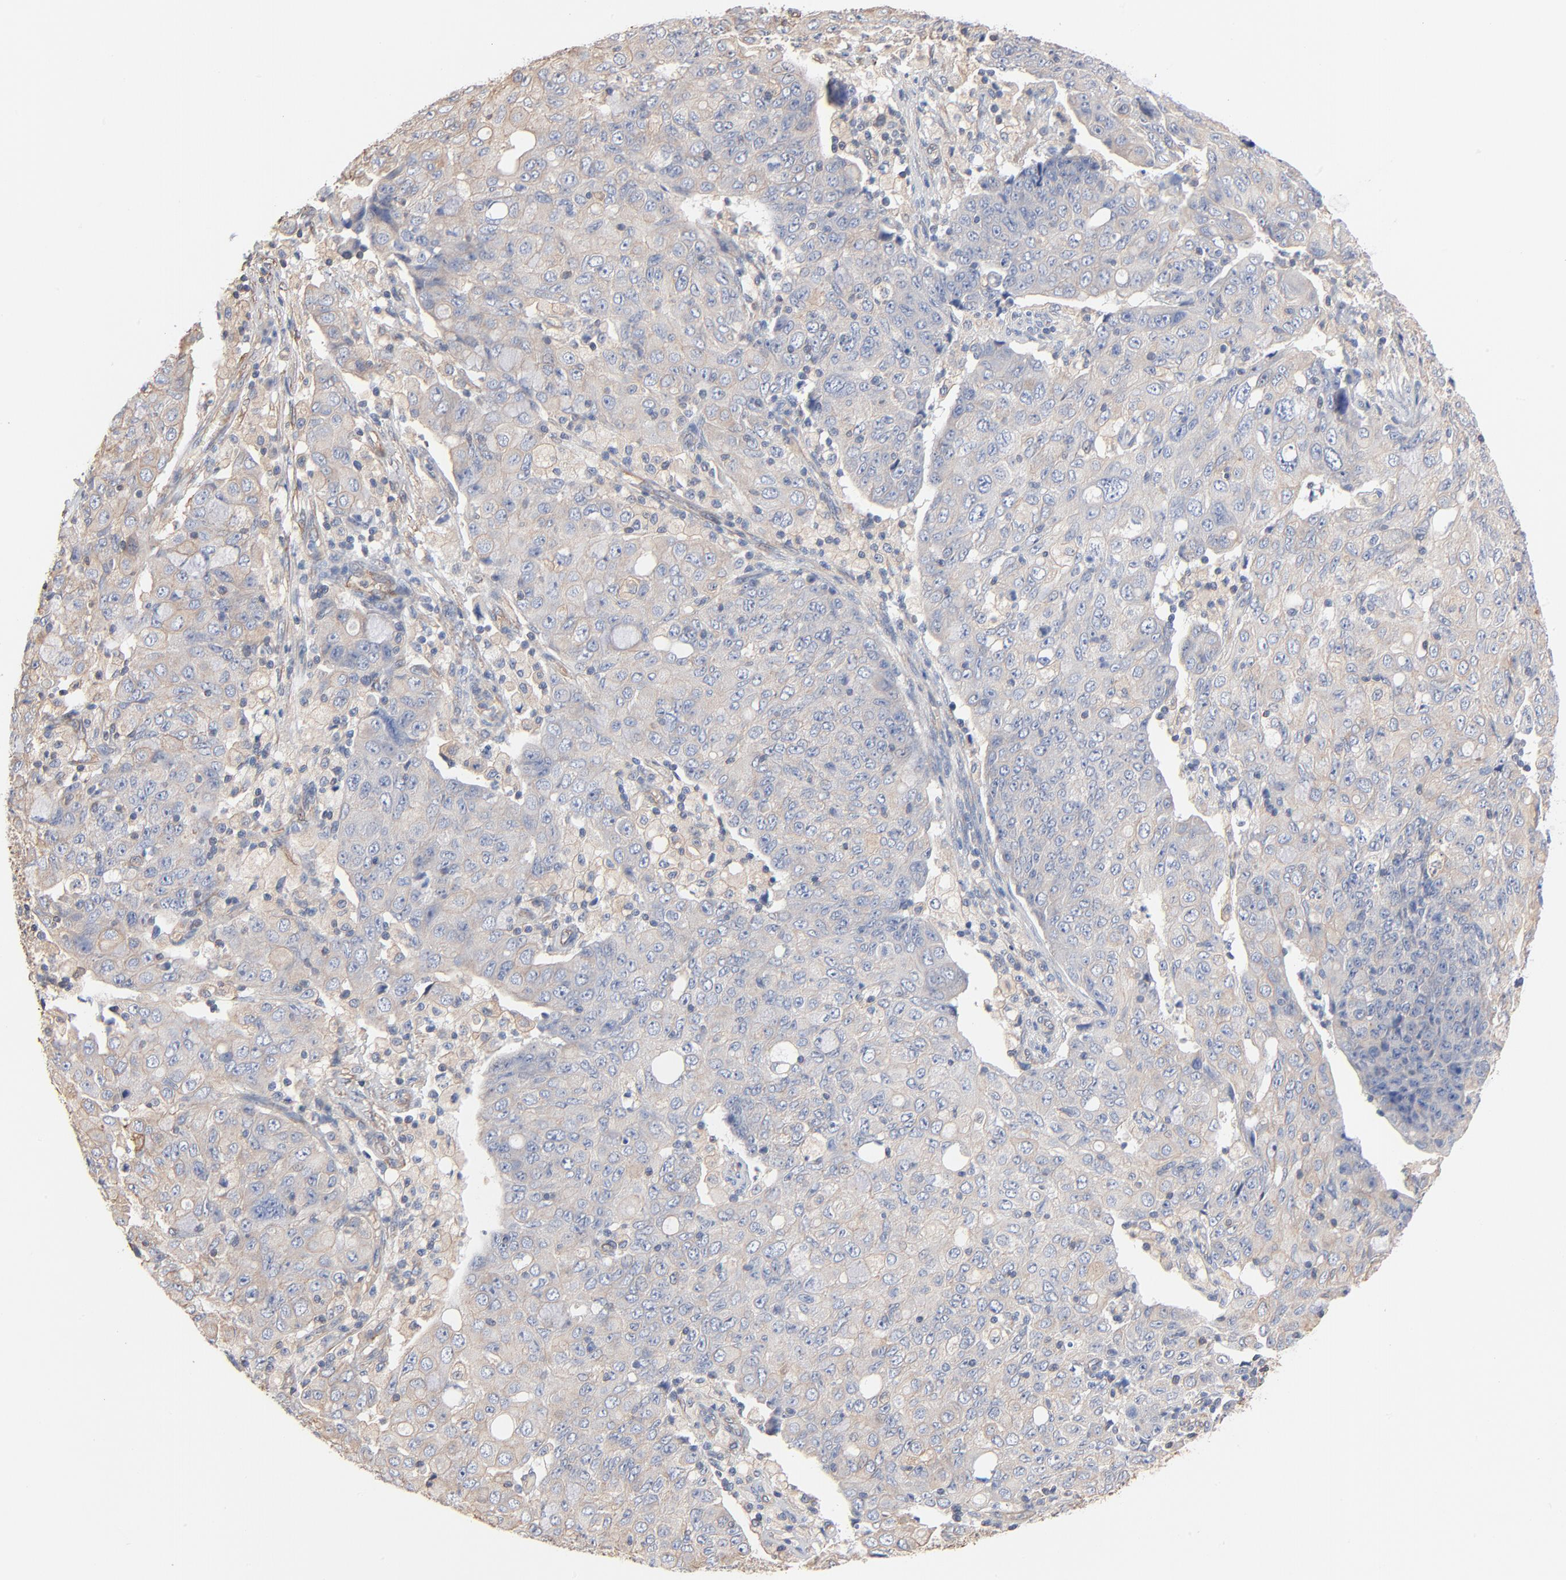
{"staining": {"intensity": "negative", "quantity": "none", "location": "none"}, "tissue": "ovarian cancer", "cell_type": "Tumor cells", "image_type": "cancer", "snomed": [{"axis": "morphology", "description": "Carcinoma, endometroid"}, {"axis": "topography", "description": "Ovary"}], "caption": "This image is of ovarian endometroid carcinoma stained with immunohistochemistry (IHC) to label a protein in brown with the nuclei are counter-stained blue. There is no positivity in tumor cells.", "gene": "ABCD4", "patient": {"sex": "female", "age": 42}}